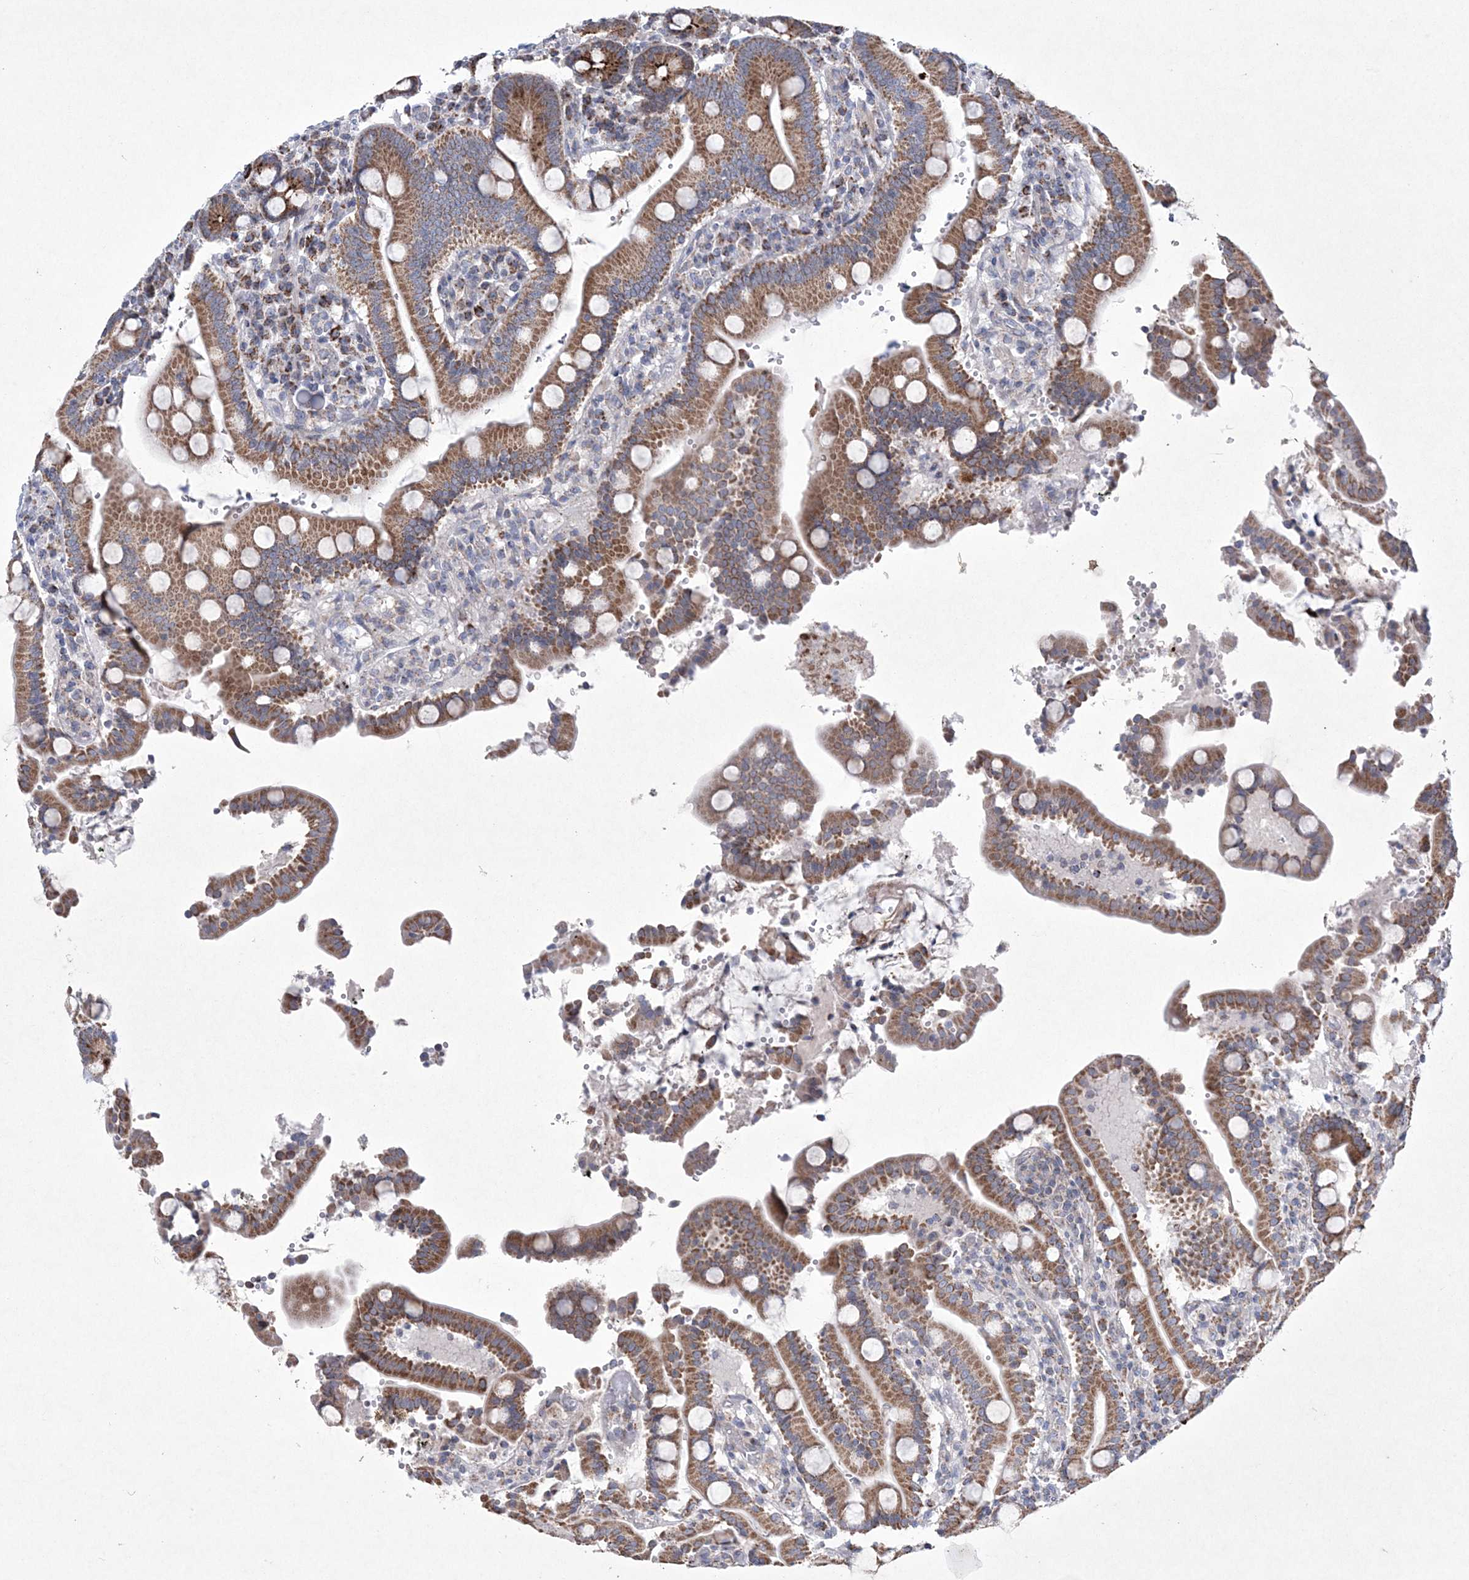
{"staining": {"intensity": "strong", "quantity": ">75%", "location": "cytoplasmic/membranous"}, "tissue": "duodenum", "cell_type": "Glandular cells", "image_type": "normal", "snomed": [{"axis": "morphology", "description": "Normal tissue, NOS"}, {"axis": "topography", "description": "Small intestine, NOS"}], "caption": "Immunohistochemistry of benign human duodenum shows high levels of strong cytoplasmic/membranous staining in approximately >75% of glandular cells.", "gene": "CES4A", "patient": {"sex": "female", "age": 71}}